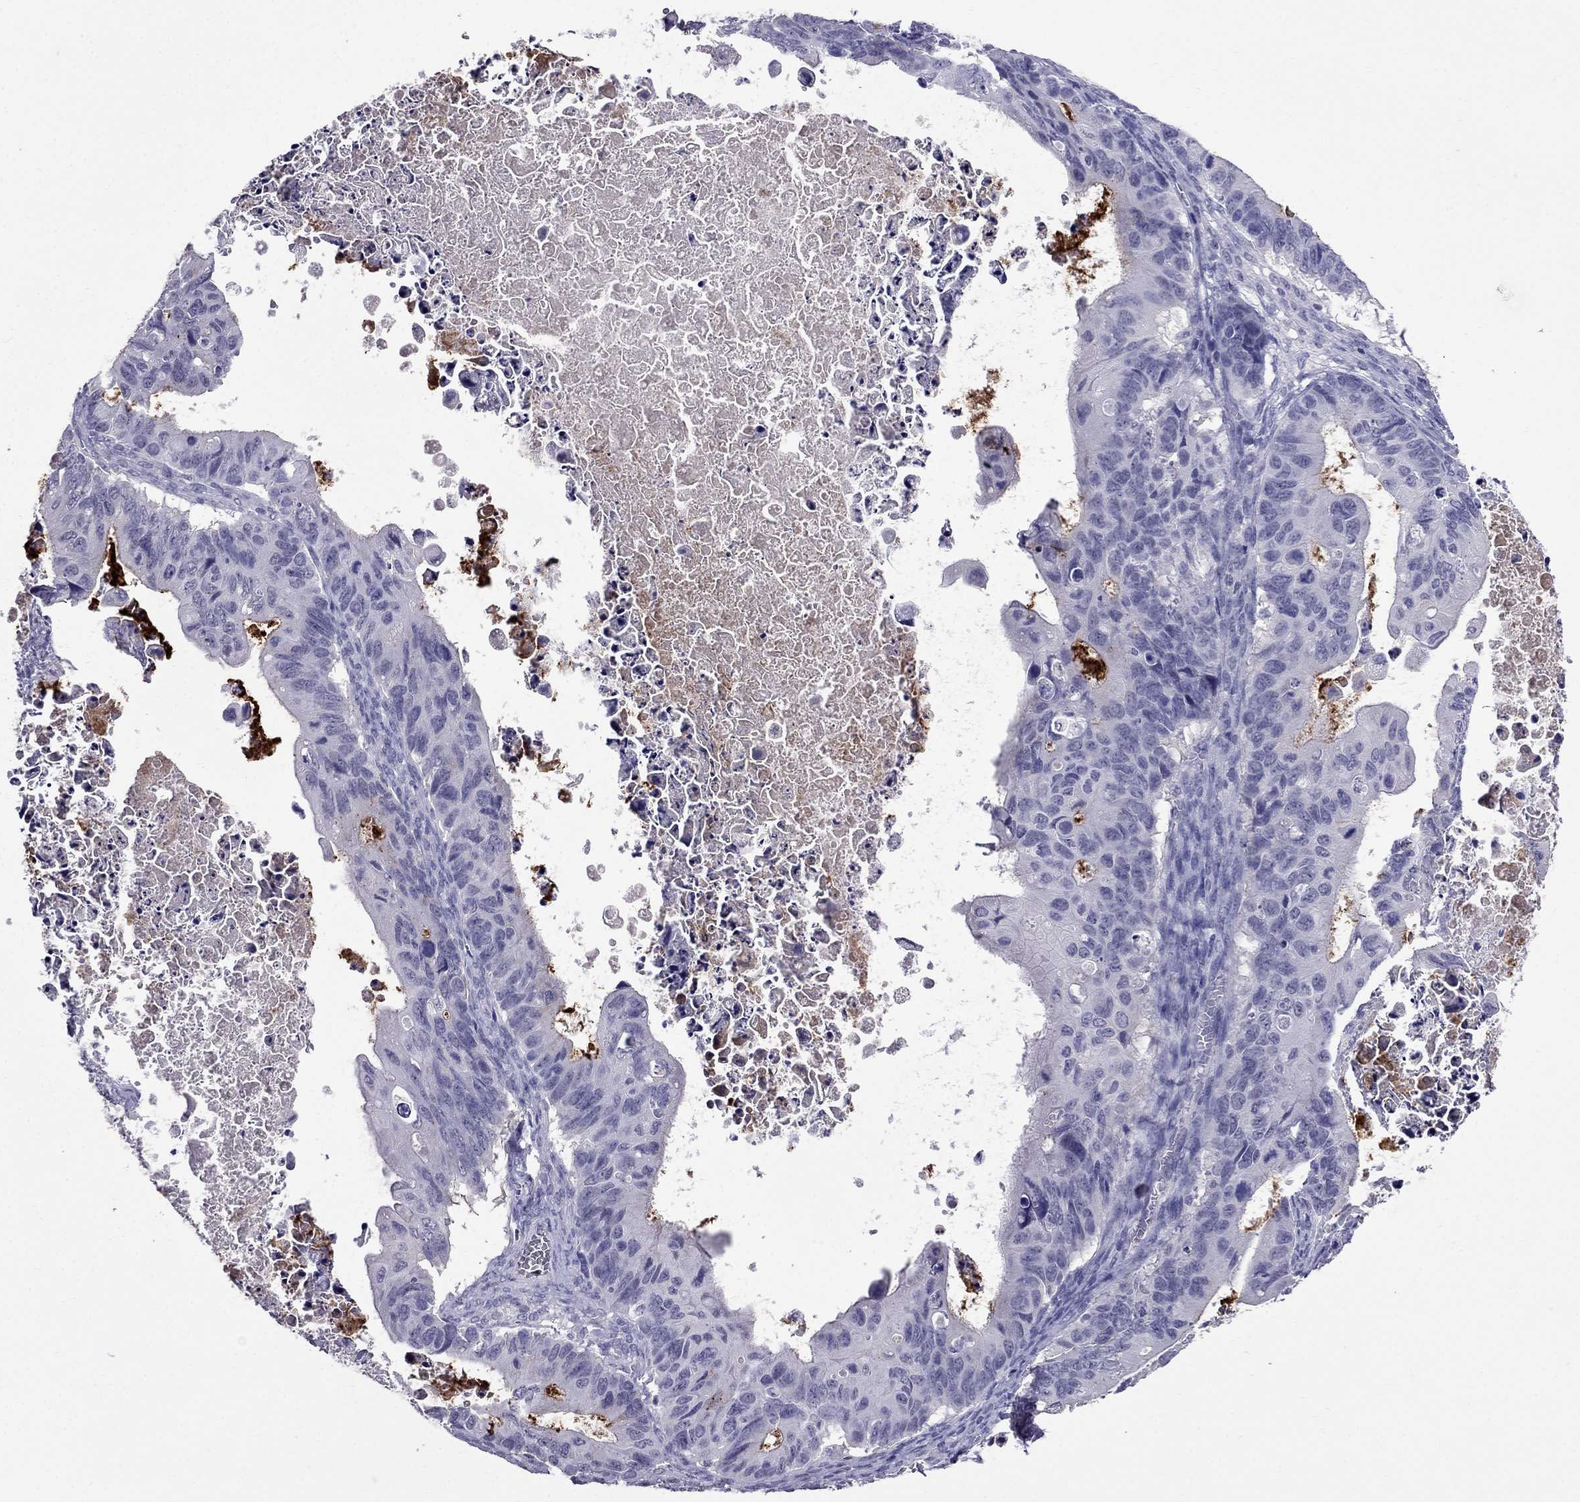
{"staining": {"intensity": "negative", "quantity": "none", "location": "none"}, "tissue": "ovarian cancer", "cell_type": "Tumor cells", "image_type": "cancer", "snomed": [{"axis": "morphology", "description": "Cystadenocarcinoma, mucinous, NOS"}, {"axis": "topography", "description": "Ovary"}], "caption": "Tumor cells are negative for brown protein staining in mucinous cystadenocarcinoma (ovarian). (IHC, brightfield microscopy, high magnification).", "gene": "OLFM4", "patient": {"sex": "female", "age": 64}}